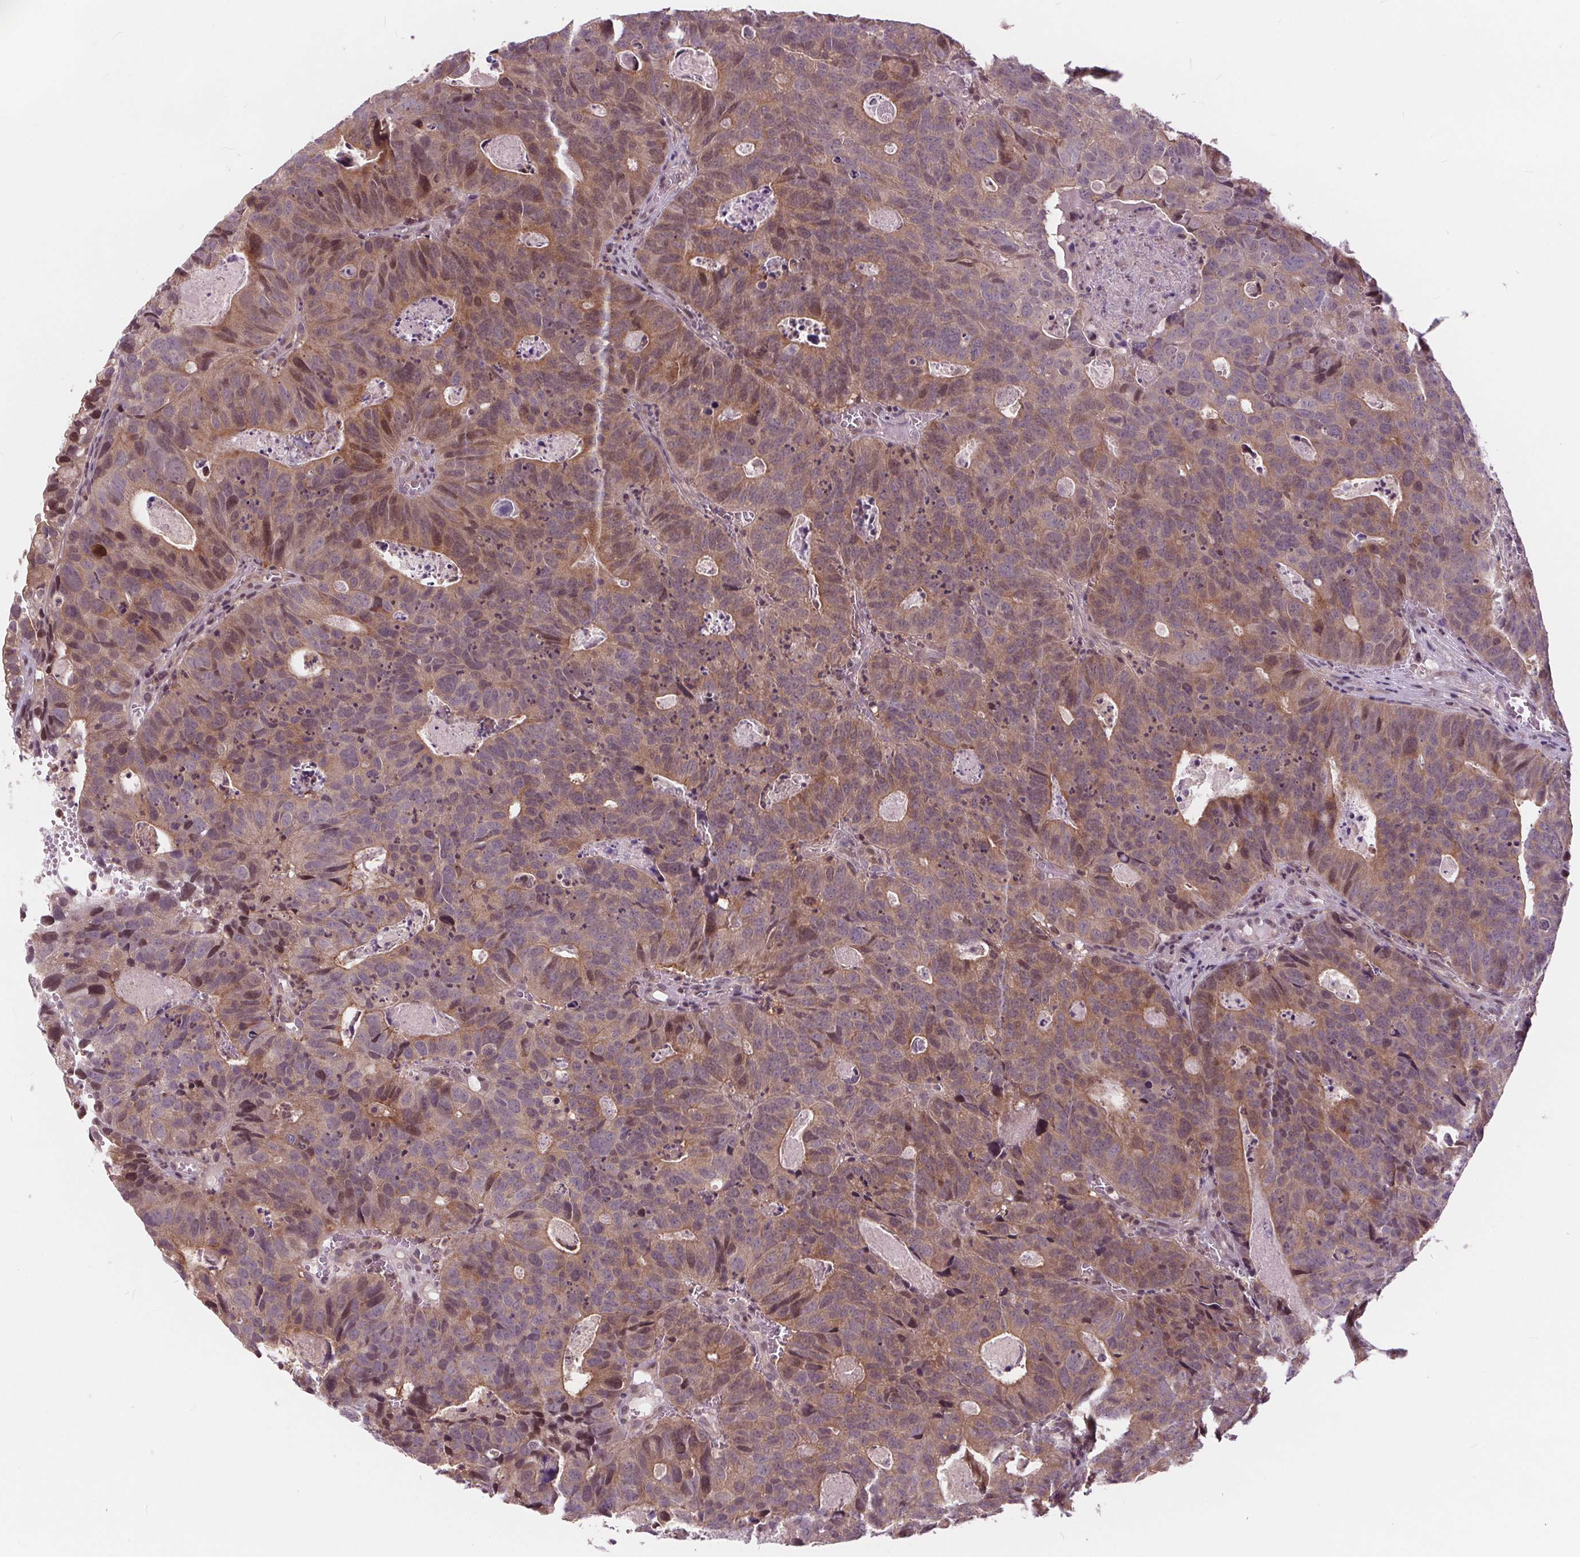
{"staining": {"intensity": "strong", "quantity": "<25%", "location": "nuclear"}, "tissue": "head and neck cancer", "cell_type": "Tumor cells", "image_type": "cancer", "snomed": [{"axis": "morphology", "description": "Adenocarcinoma, NOS"}, {"axis": "topography", "description": "Head-Neck"}], "caption": "Immunohistochemistry photomicrograph of neoplastic tissue: head and neck adenocarcinoma stained using IHC exhibits medium levels of strong protein expression localized specifically in the nuclear of tumor cells, appearing as a nuclear brown color.", "gene": "HIF1AN", "patient": {"sex": "male", "age": 62}}